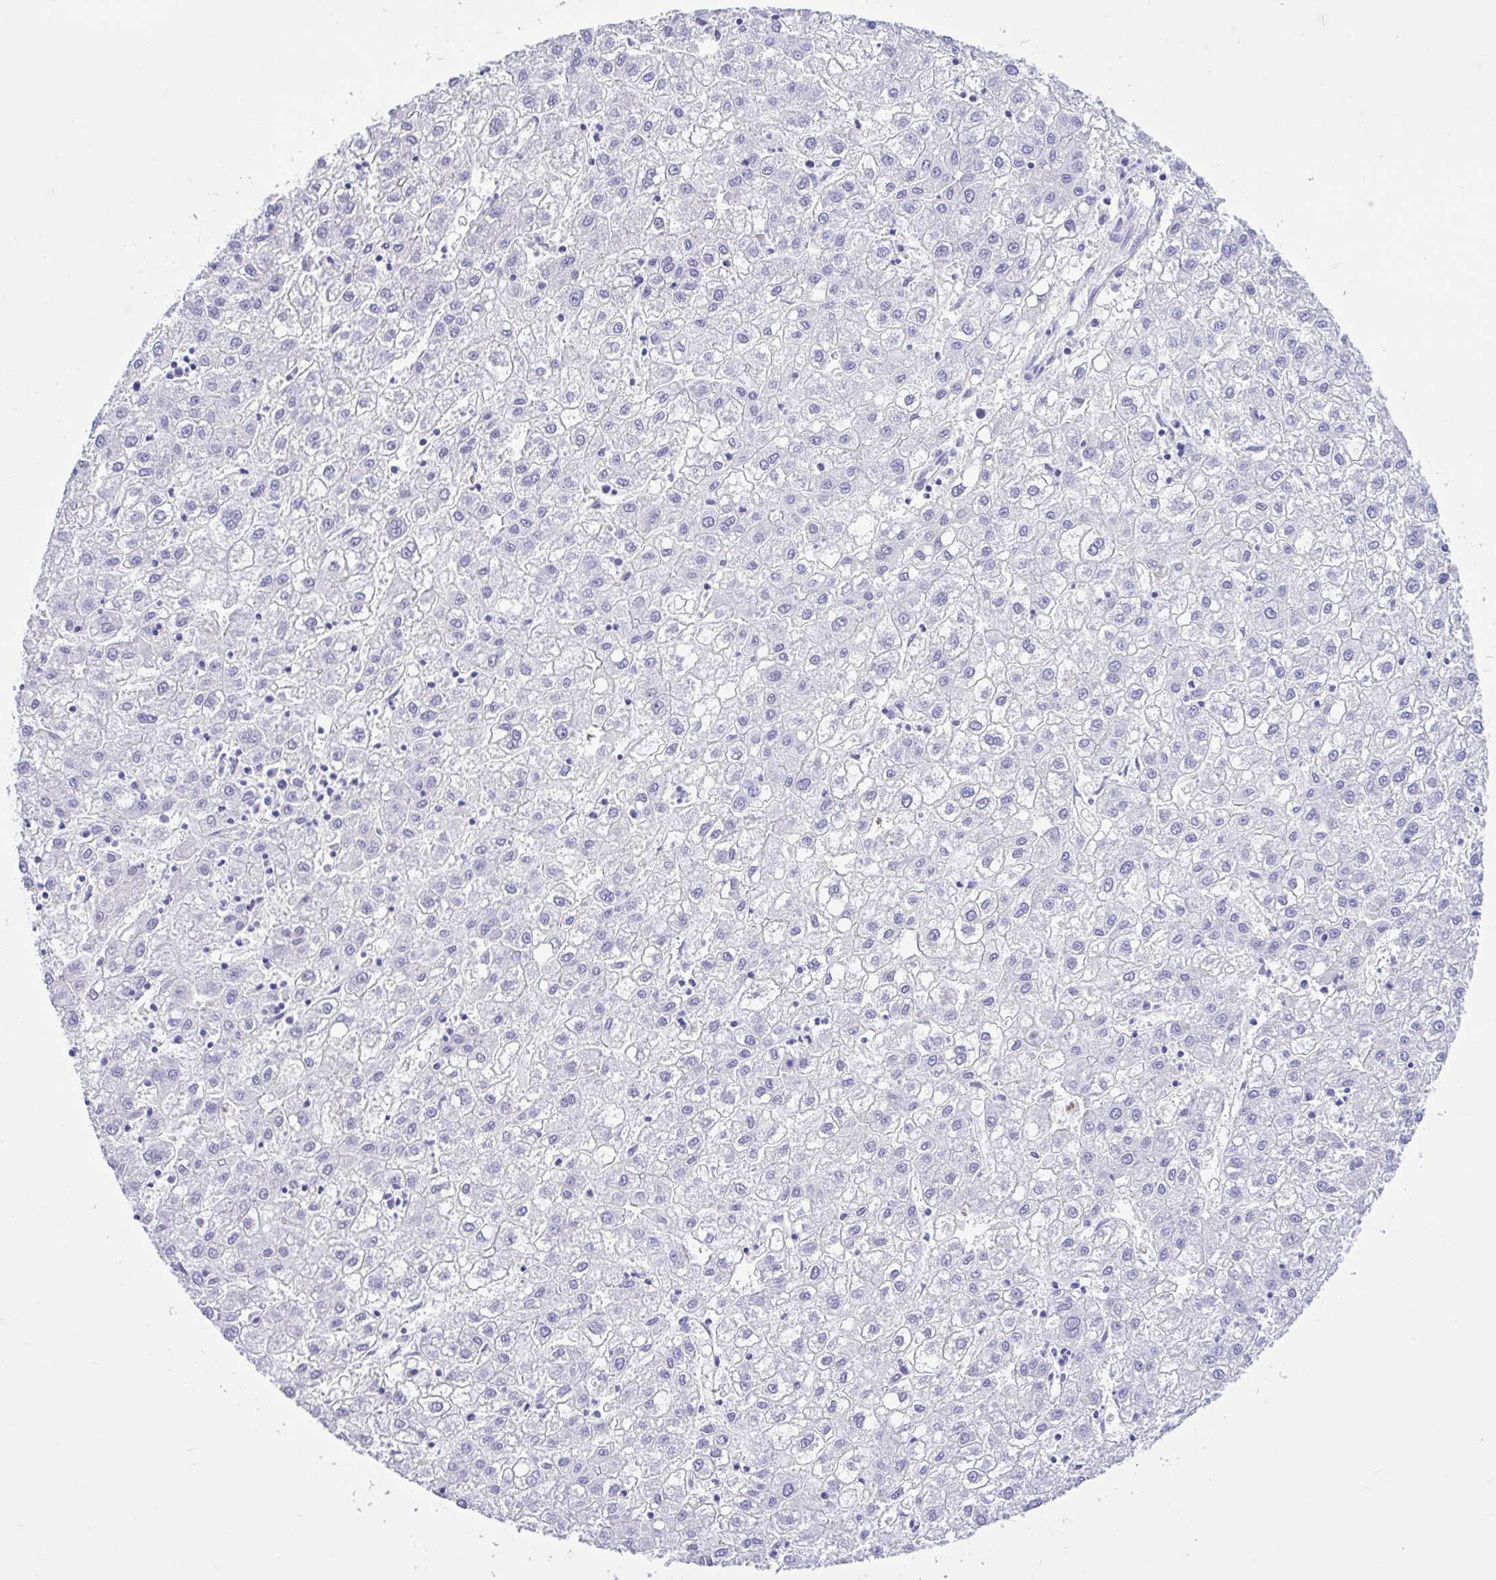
{"staining": {"intensity": "negative", "quantity": "none", "location": "none"}, "tissue": "liver cancer", "cell_type": "Tumor cells", "image_type": "cancer", "snomed": [{"axis": "morphology", "description": "Carcinoma, Hepatocellular, NOS"}, {"axis": "topography", "description": "Liver"}], "caption": "High magnification brightfield microscopy of hepatocellular carcinoma (liver) stained with DAB (3,3'-diaminobenzidine) (brown) and counterstained with hematoxylin (blue): tumor cells show no significant staining.", "gene": "OR4N4", "patient": {"sex": "male", "age": 72}}